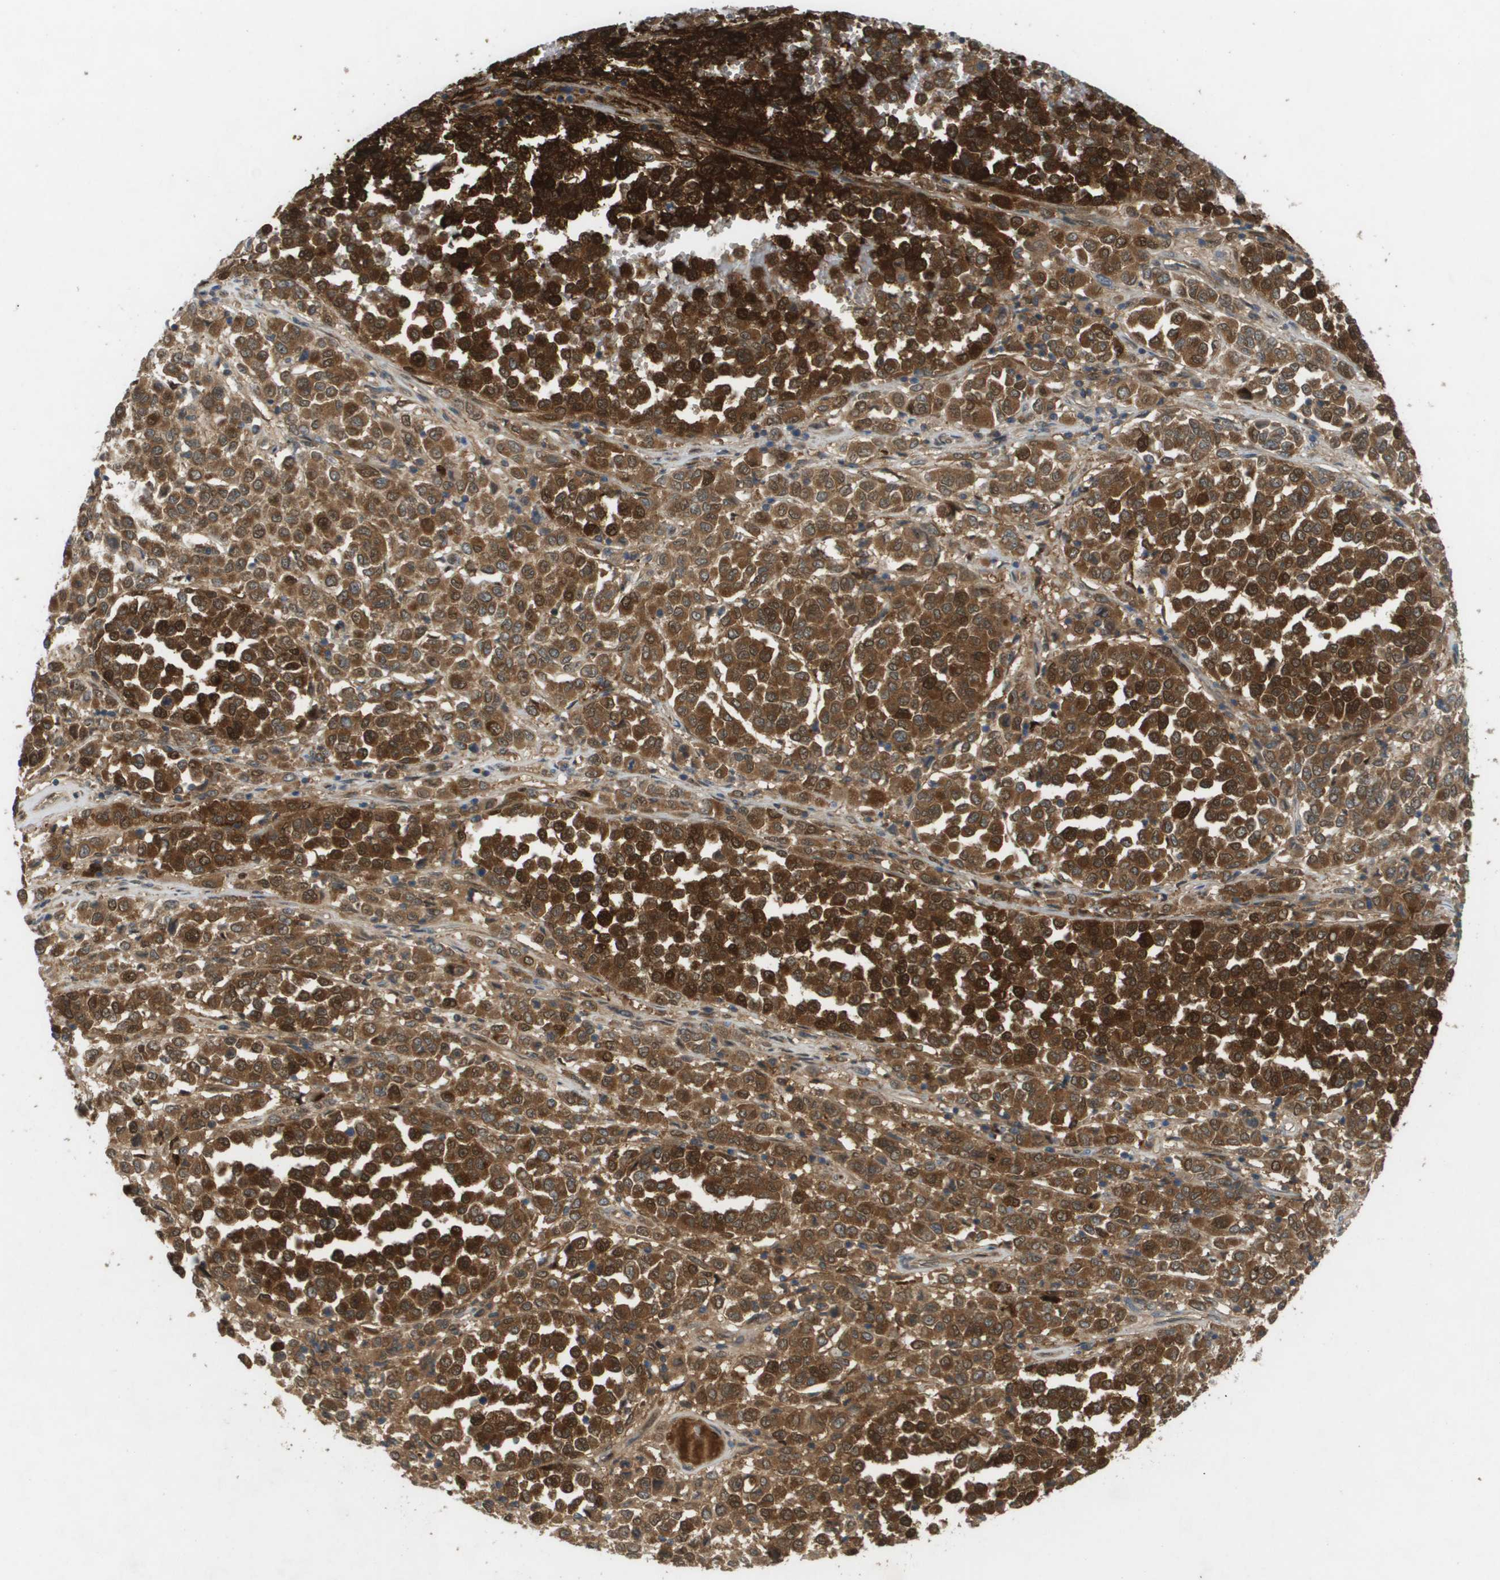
{"staining": {"intensity": "strong", "quantity": ">75%", "location": "cytoplasmic/membranous,nuclear"}, "tissue": "melanoma", "cell_type": "Tumor cells", "image_type": "cancer", "snomed": [{"axis": "morphology", "description": "Malignant melanoma, Metastatic site"}, {"axis": "topography", "description": "Pancreas"}], "caption": "An image showing strong cytoplasmic/membranous and nuclear expression in about >75% of tumor cells in malignant melanoma (metastatic site), as visualized by brown immunohistochemical staining.", "gene": "PALD1", "patient": {"sex": "female", "age": 30}}